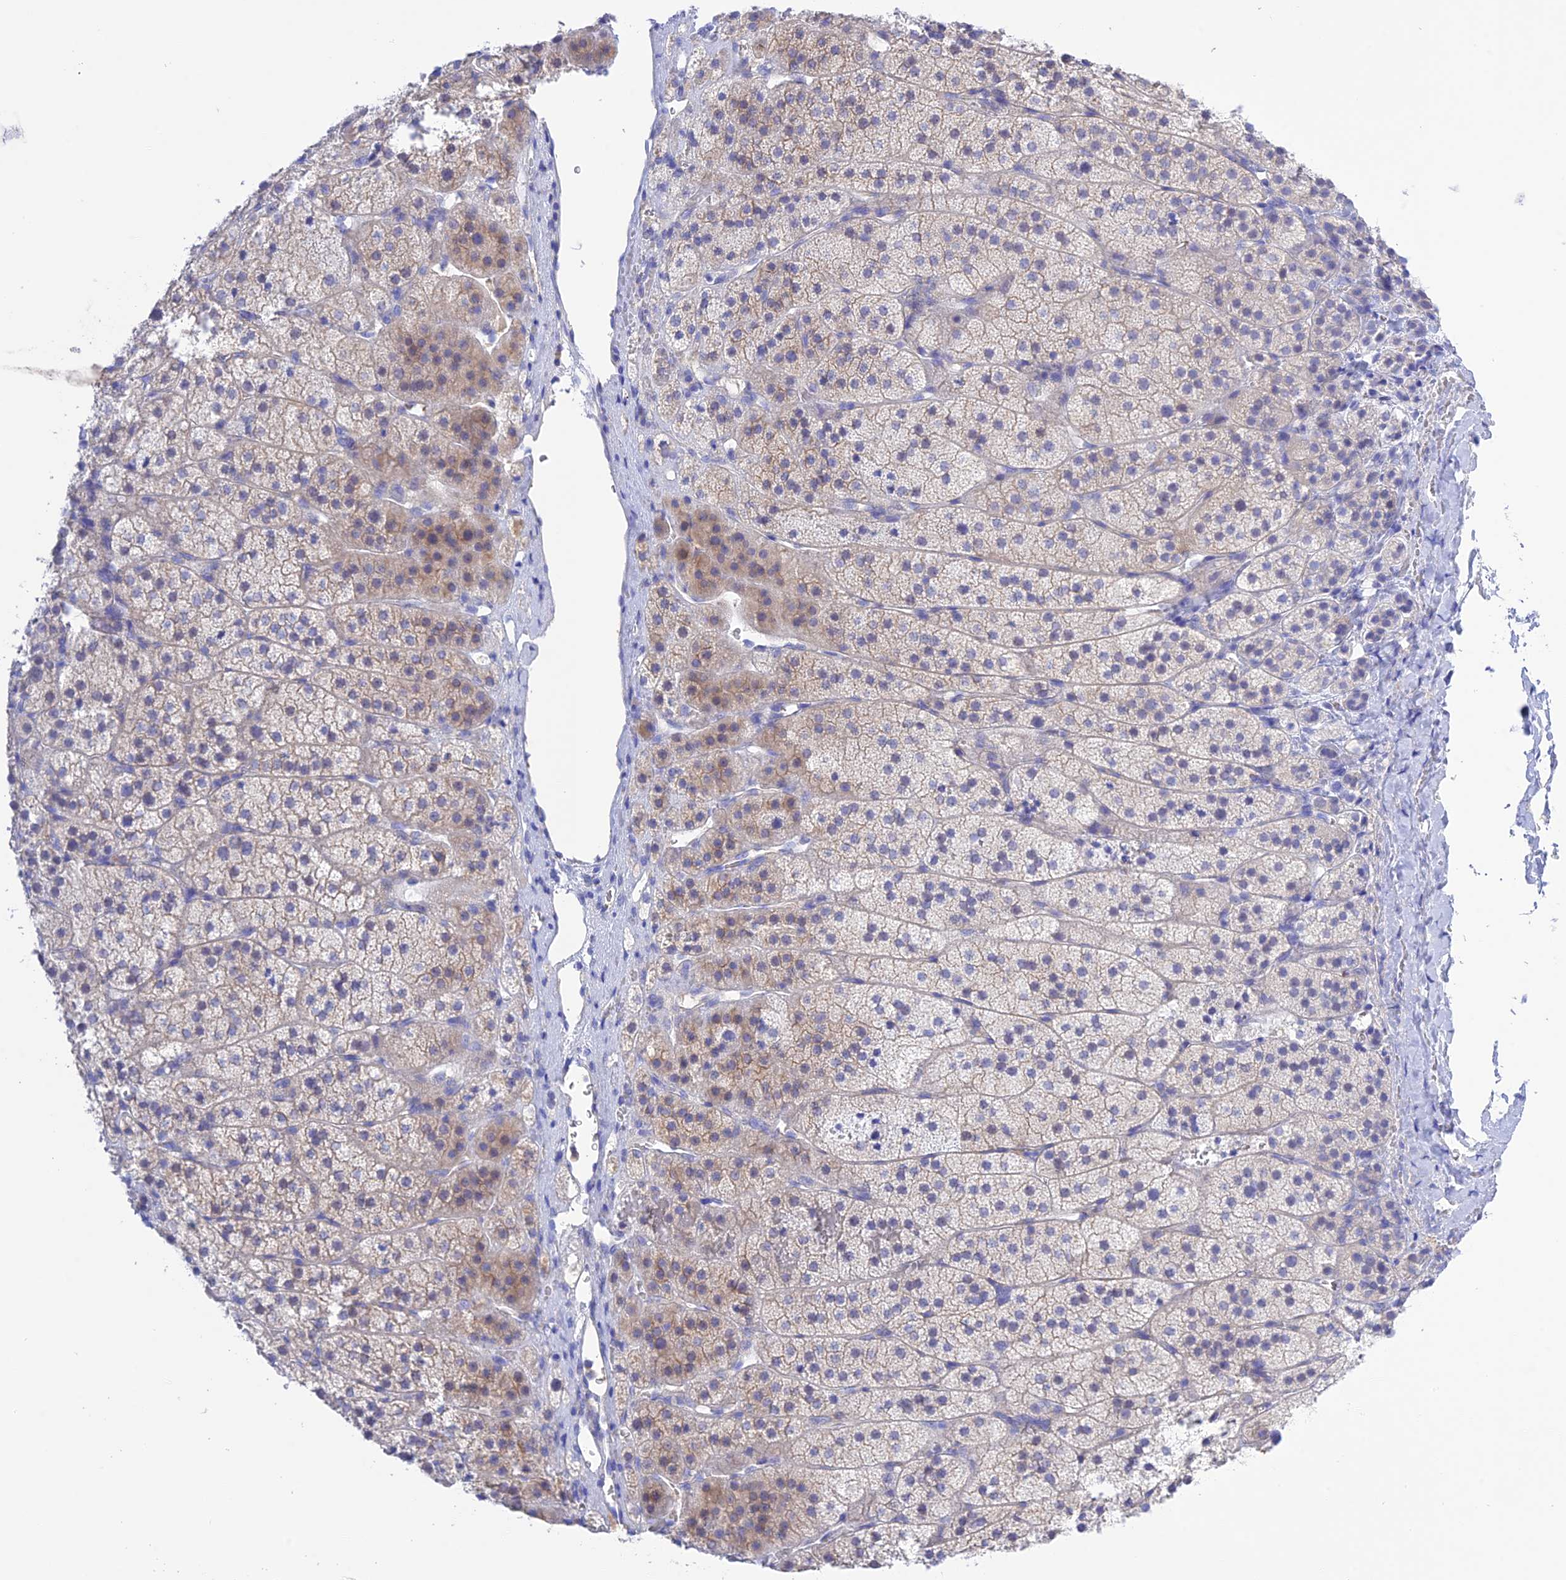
{"staining": {"intensity": "weak", "quantity": "25%-75%", "location": "cytoplasmic/membranous"}, "tissue": "adrenal gland", "cell_type": "Glandular cells", "image_type": "normal", "snomed": [{"axis": "morphology", "description": "Normal tissue, NOS"}, {"axis": "topography", "description": "Adrenal gland"}], "caption": "This histopathology image demonstrates unremarkable adrenal gland stained with IHC to label a protein in brown. The cytoplasmic/membranous of glandular cells show weak positivity for the protein. Nuclei are counter-stained blue.", "gene": "CHSY3", "patient": {"sex": "female", "age": 44}}